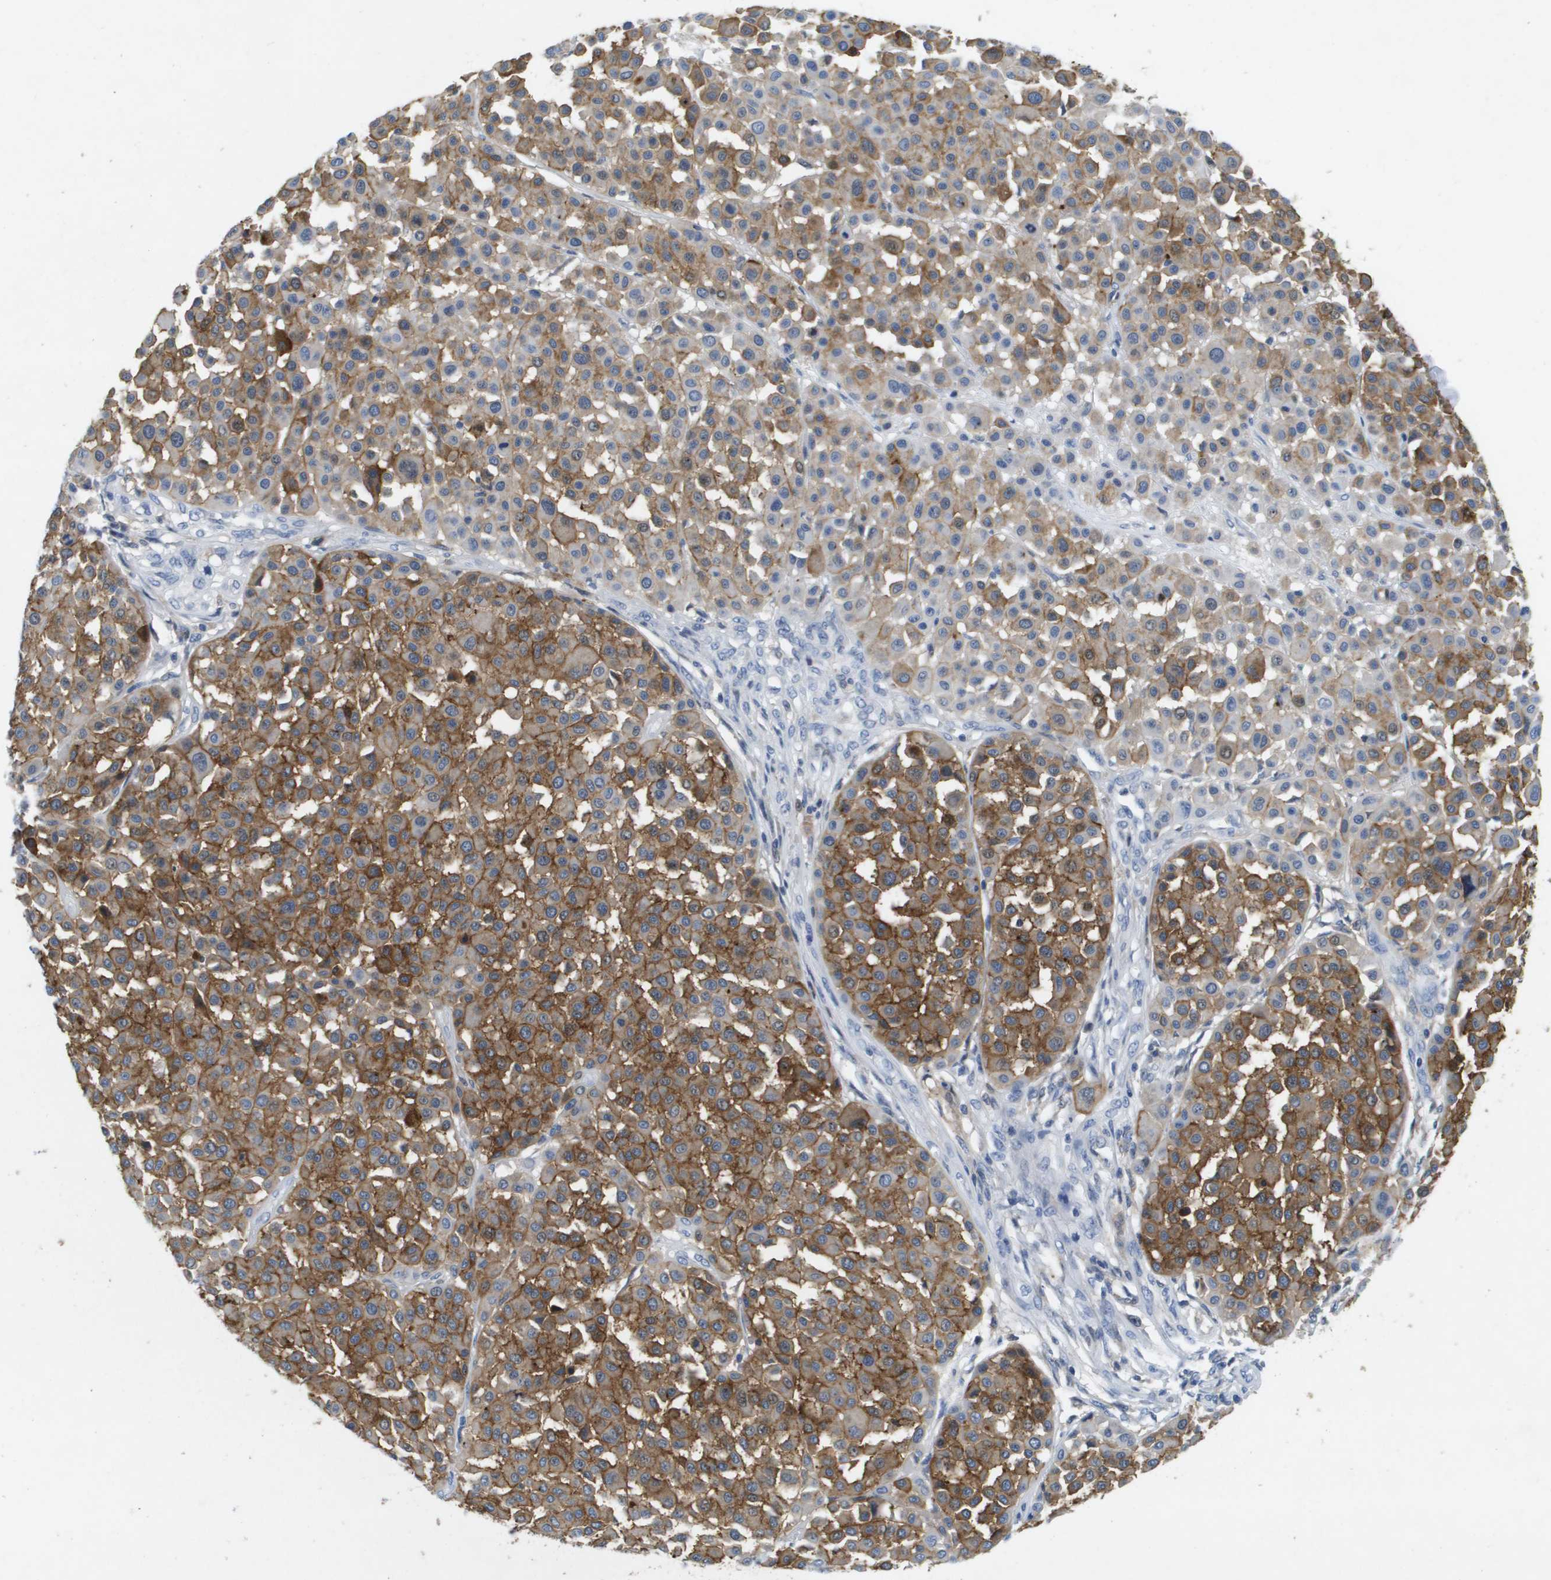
{"staining": {"intensity": "moderate", "quantity": ">75%", "location": "cytoplasmic/membranous"}, "tissue": "melanoma", "cell_type": "Tumor cells", "image_type": "cancer", "snomed": [{"axis": "morphology", "description": "Malignant melanoma, Metastatic site"}, {"axis": "topography", "description": "Soft tissue"}], "caption": "Immunohistochemical staining of human malignant melanoma (metastatic site) exhibits medium levels of moderate cytoplasmic/membranous protein expression in about >75% of tumor cells.", "gene": "LIPG", "patient": {"sex": "male", "age": 41}}